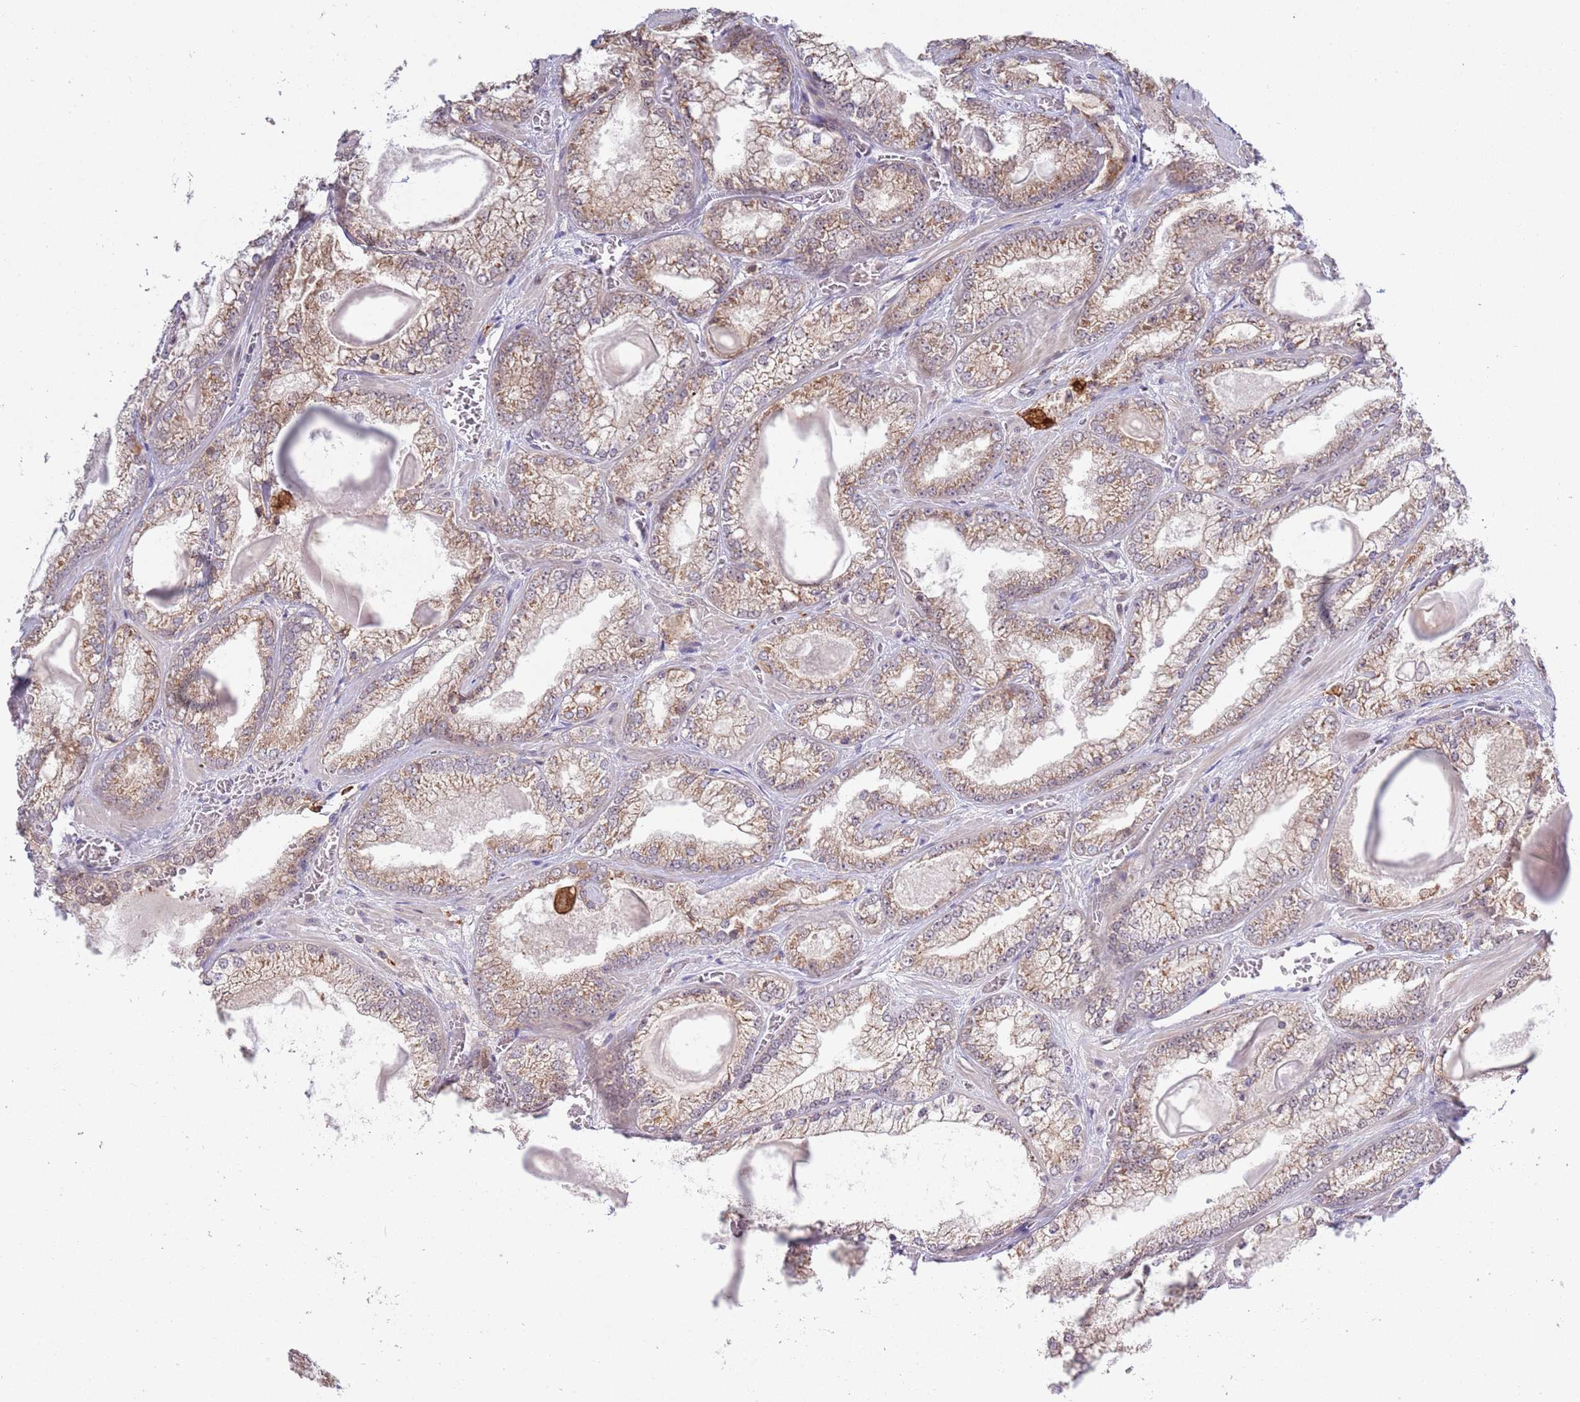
{"staining": {"intensity": "moderate", "quantity": "<25%", "location": "cytoplasmic/membranous"}, "tissue": "prostate cancer", "cell_type": "Tumor cells", "image_type": "cancer", "snomed": [{"axis": "morphology", "description": "Adenocarcinoma, Low grade"}, {"axis": "topography", "description": "Prostate"}], "caption": "A high-resolution photomicrograph shows immunohistochemistry staining of prostate cancer, which demonstrates moderate cytoplasmic/membranous positivity in about <25% of tumor cells.", "gene": "CCNJL", "patient": {"sex": "male", "age": 57}}